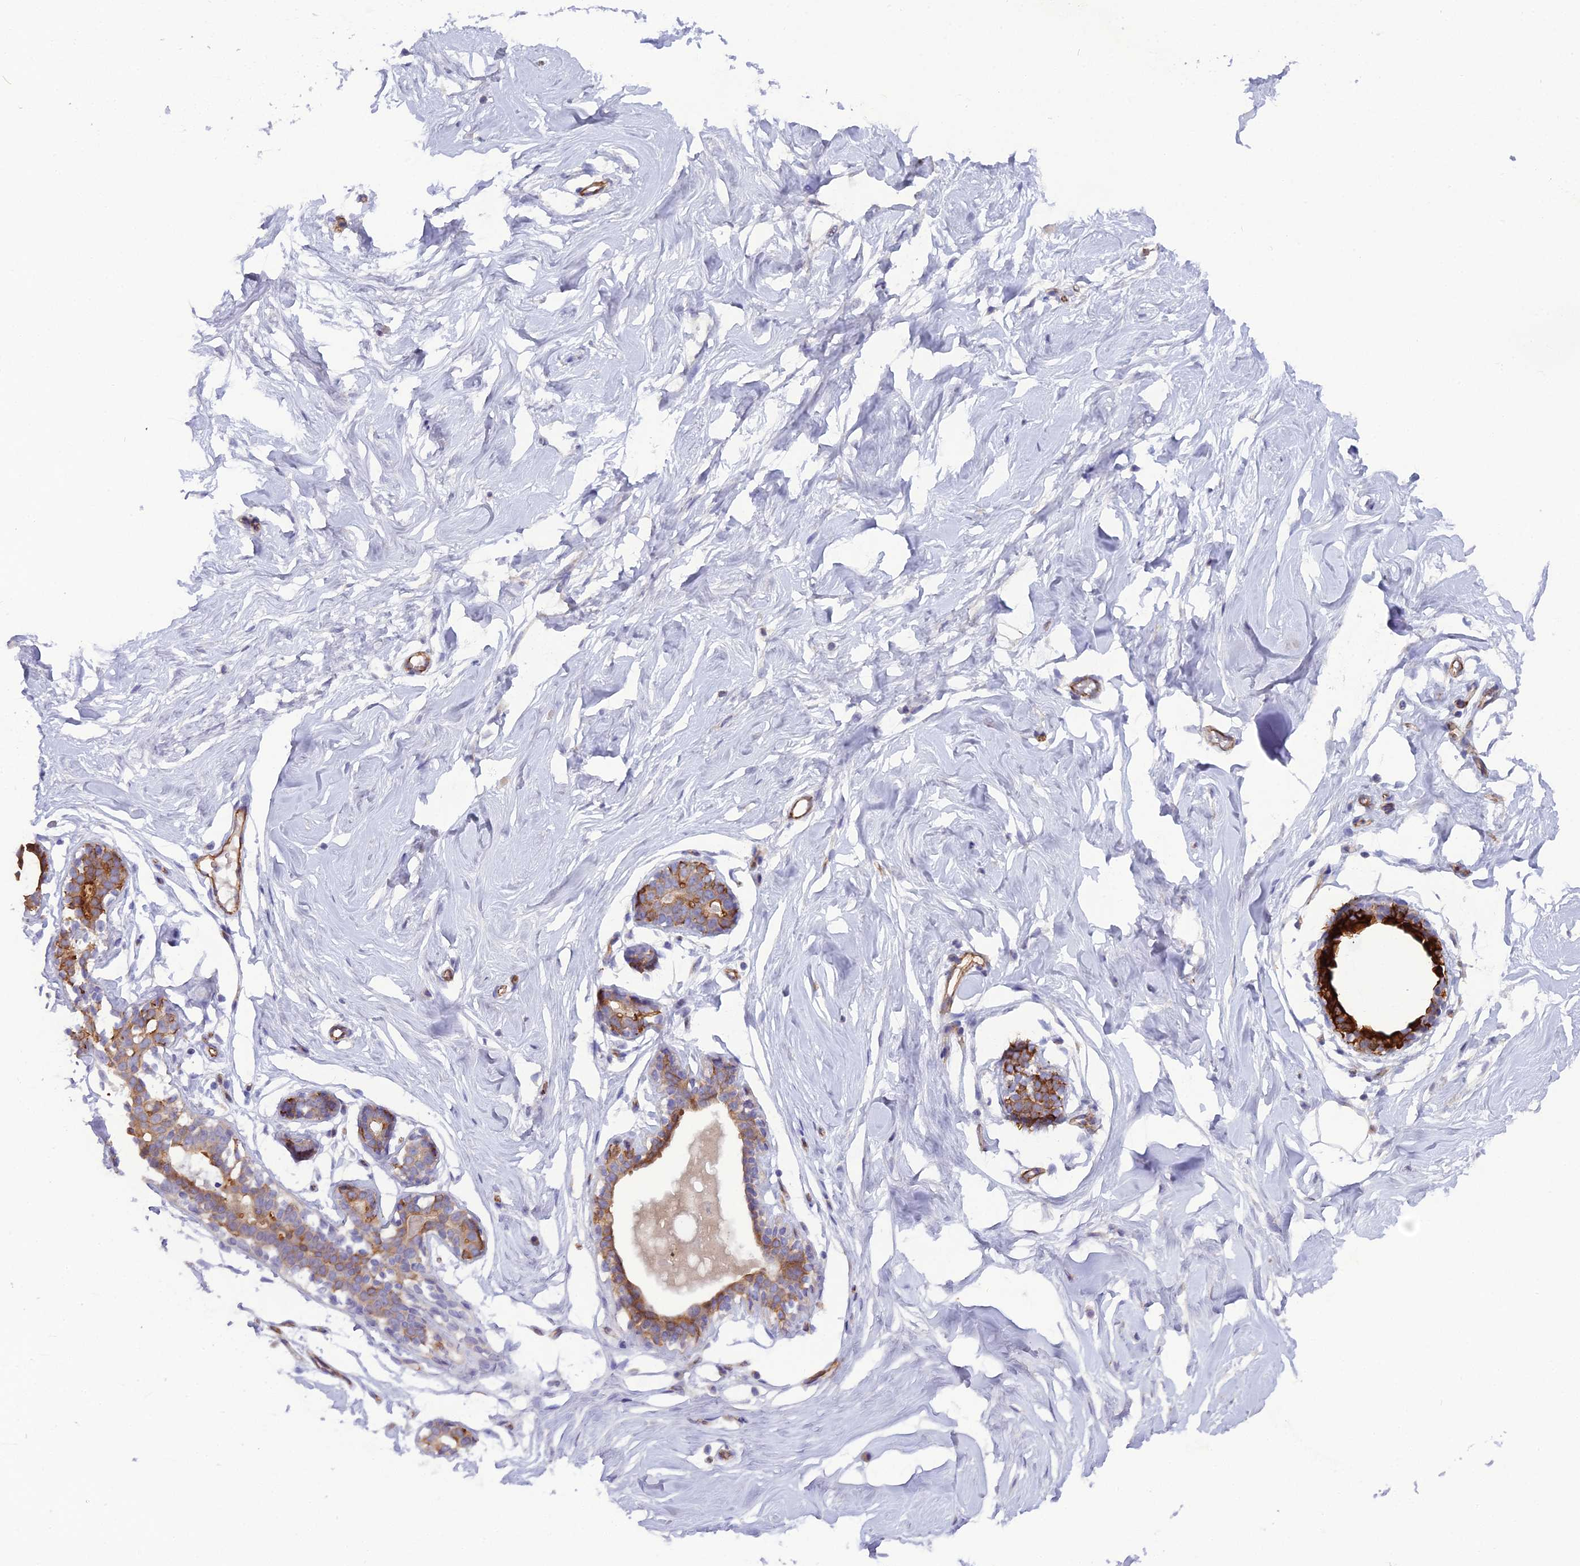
{"staining": {"intensity": "negative", "quantity": "none", "location": "none"}, "tissue": "breast", "cell_type": "Adipocytes", "image_type": "normal", "snomed": [{"axis": "morphology", "description": "Normal tissue, NOS"}, {"axis": "morphology", "description": "Adenoma, NOS"}, {"axis": "topography", "description": "Breast"}], "caption": "Adipocytes show no significant staining in unremarkable breast. (DAB (3,3'-diaminobenzidine) IHC visualized using brightfield microscopy, high magnification).", "gene": "CFAP47", "patient": {"sex": "female", "age": 23}}